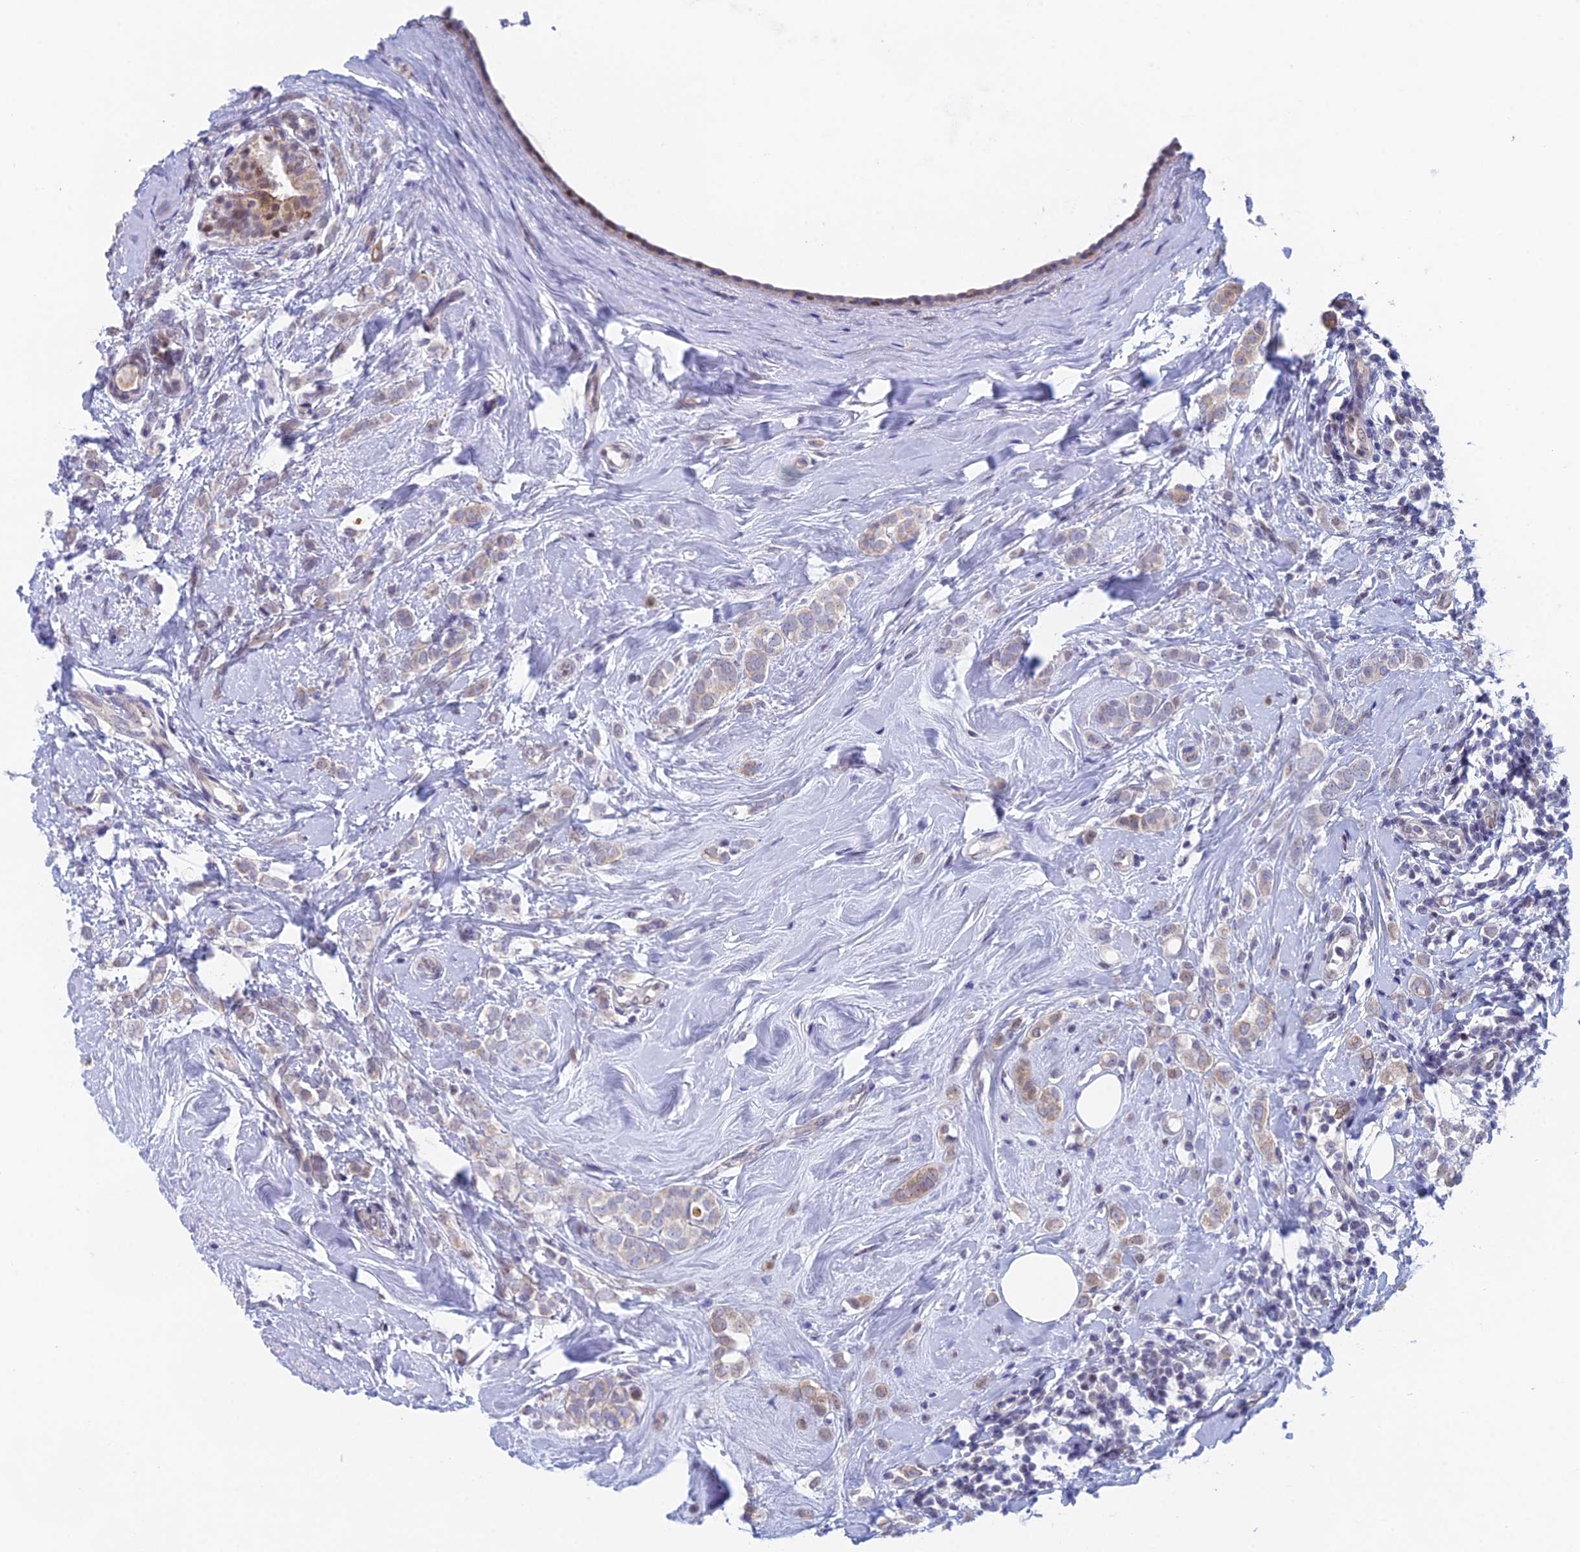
{"staining": {"intensity": "weak", "quantity": "25%-75%", "location": "cytoplasmic/membranous"}, "tissue": "breast cancer", "cell_type": "Tumor cells", "image_type": "cancer", "snomed": [{"axis": "morphology", "description": "Lobular carcinoma"}, {"axis": "topography", "description": "Breast"}], "caption": "Breast lobular carcinoma tissue demonstrates weak cytoplasmic/membranous positivity in about 25%-75% of tumor cells, visualized by immunohistochemistry.", "gene": "MRPL17", "patient": {"sex": "female", "age": 47}}